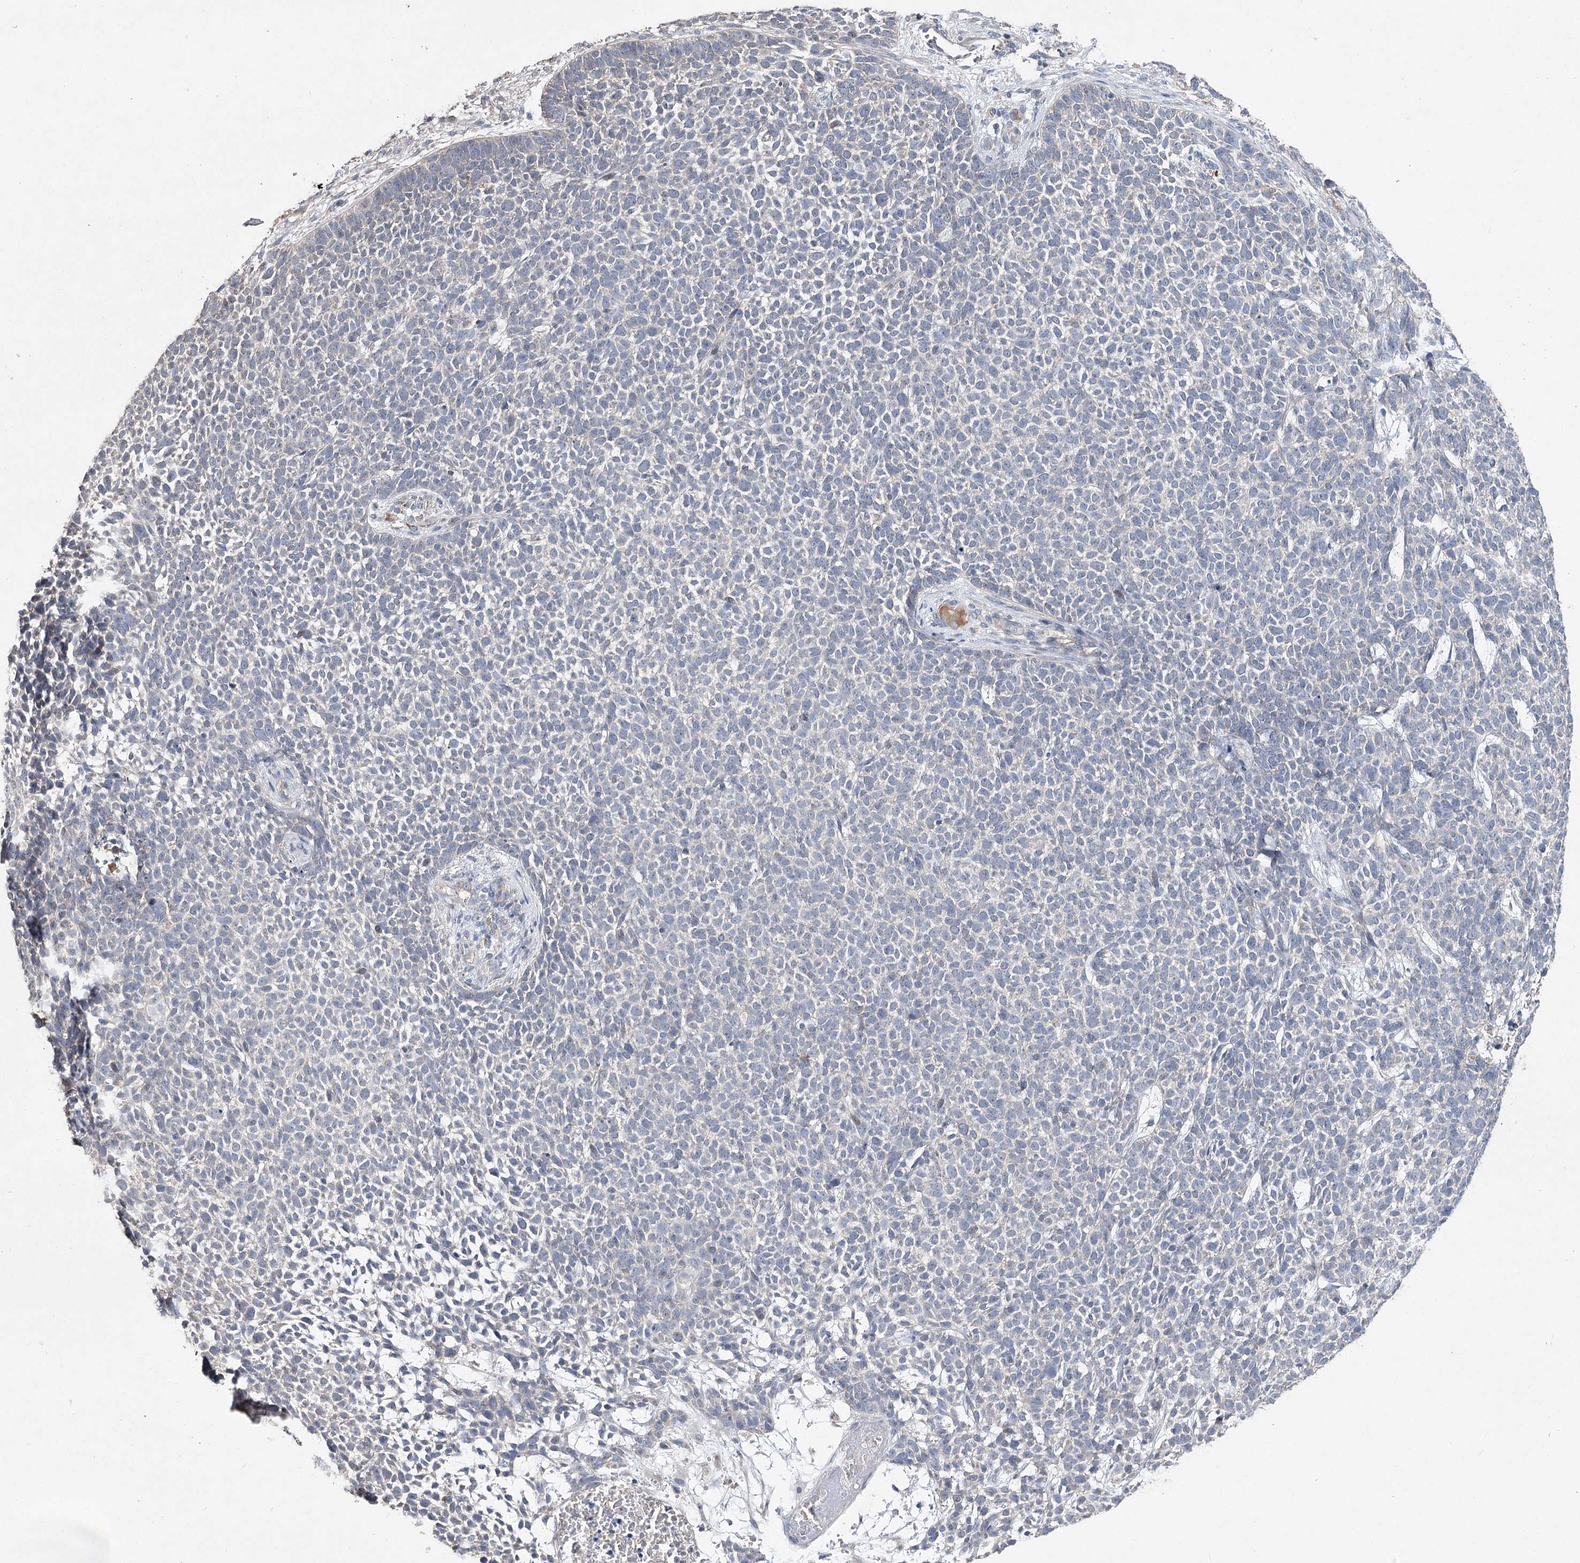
{"staining": {"intensity": "negative", "quantity": "none", "location": "none"}, "tissue": "skin cancer", "cell_type": "Tumor cells", "image_type": "cancer", "snomed": [{"axis": "morphology", "description": "Basal cell carcinoma"}, {"axis": "topography", "description": "Skin"}], "caption": "Protein analysis of skin cancer displays no significant expression in tumor cells.", "gene": "AURKC", "patient": {"sex": "female", "age": 84}}